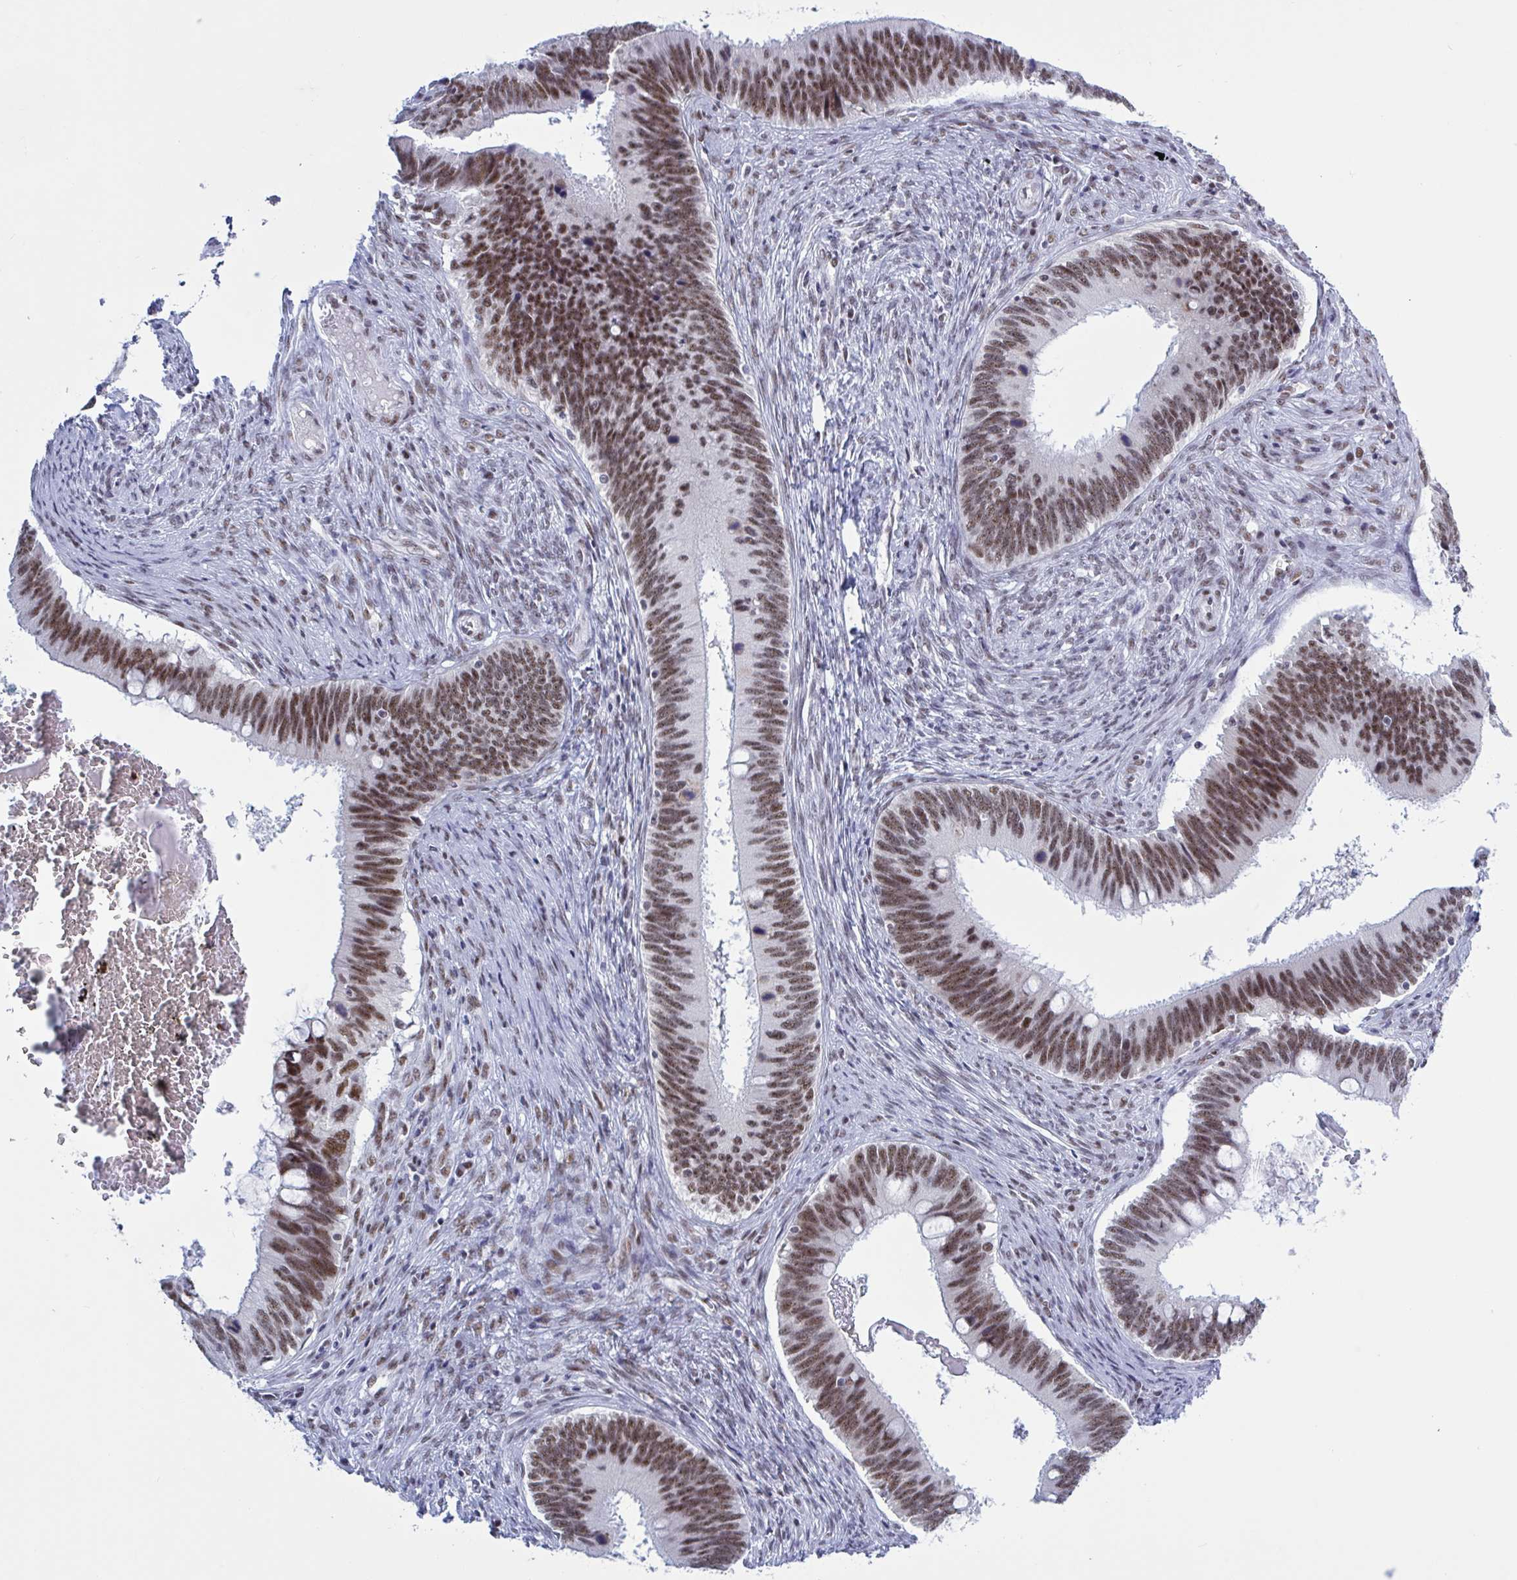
{"staining": {"intensity": "moderate", "quantity": ">75%", "location": "nuclear"}, "tissue": "cervical cancer", "cell_type": "Tumor cells", "image_type": "cancer", "snomed": [{"axis": "morphology", "description": "Adenocarcinoma, NOS"}, {"axis": "topography", "description": "Cervix"}], "caption": "Cervical cancer stained with immunohistochemistry demonstrates moderate nuclear positivity in about >75% of tumor cells.", "gene": "PPP1R10", "patient": {"sex": "female", "age": 42}}